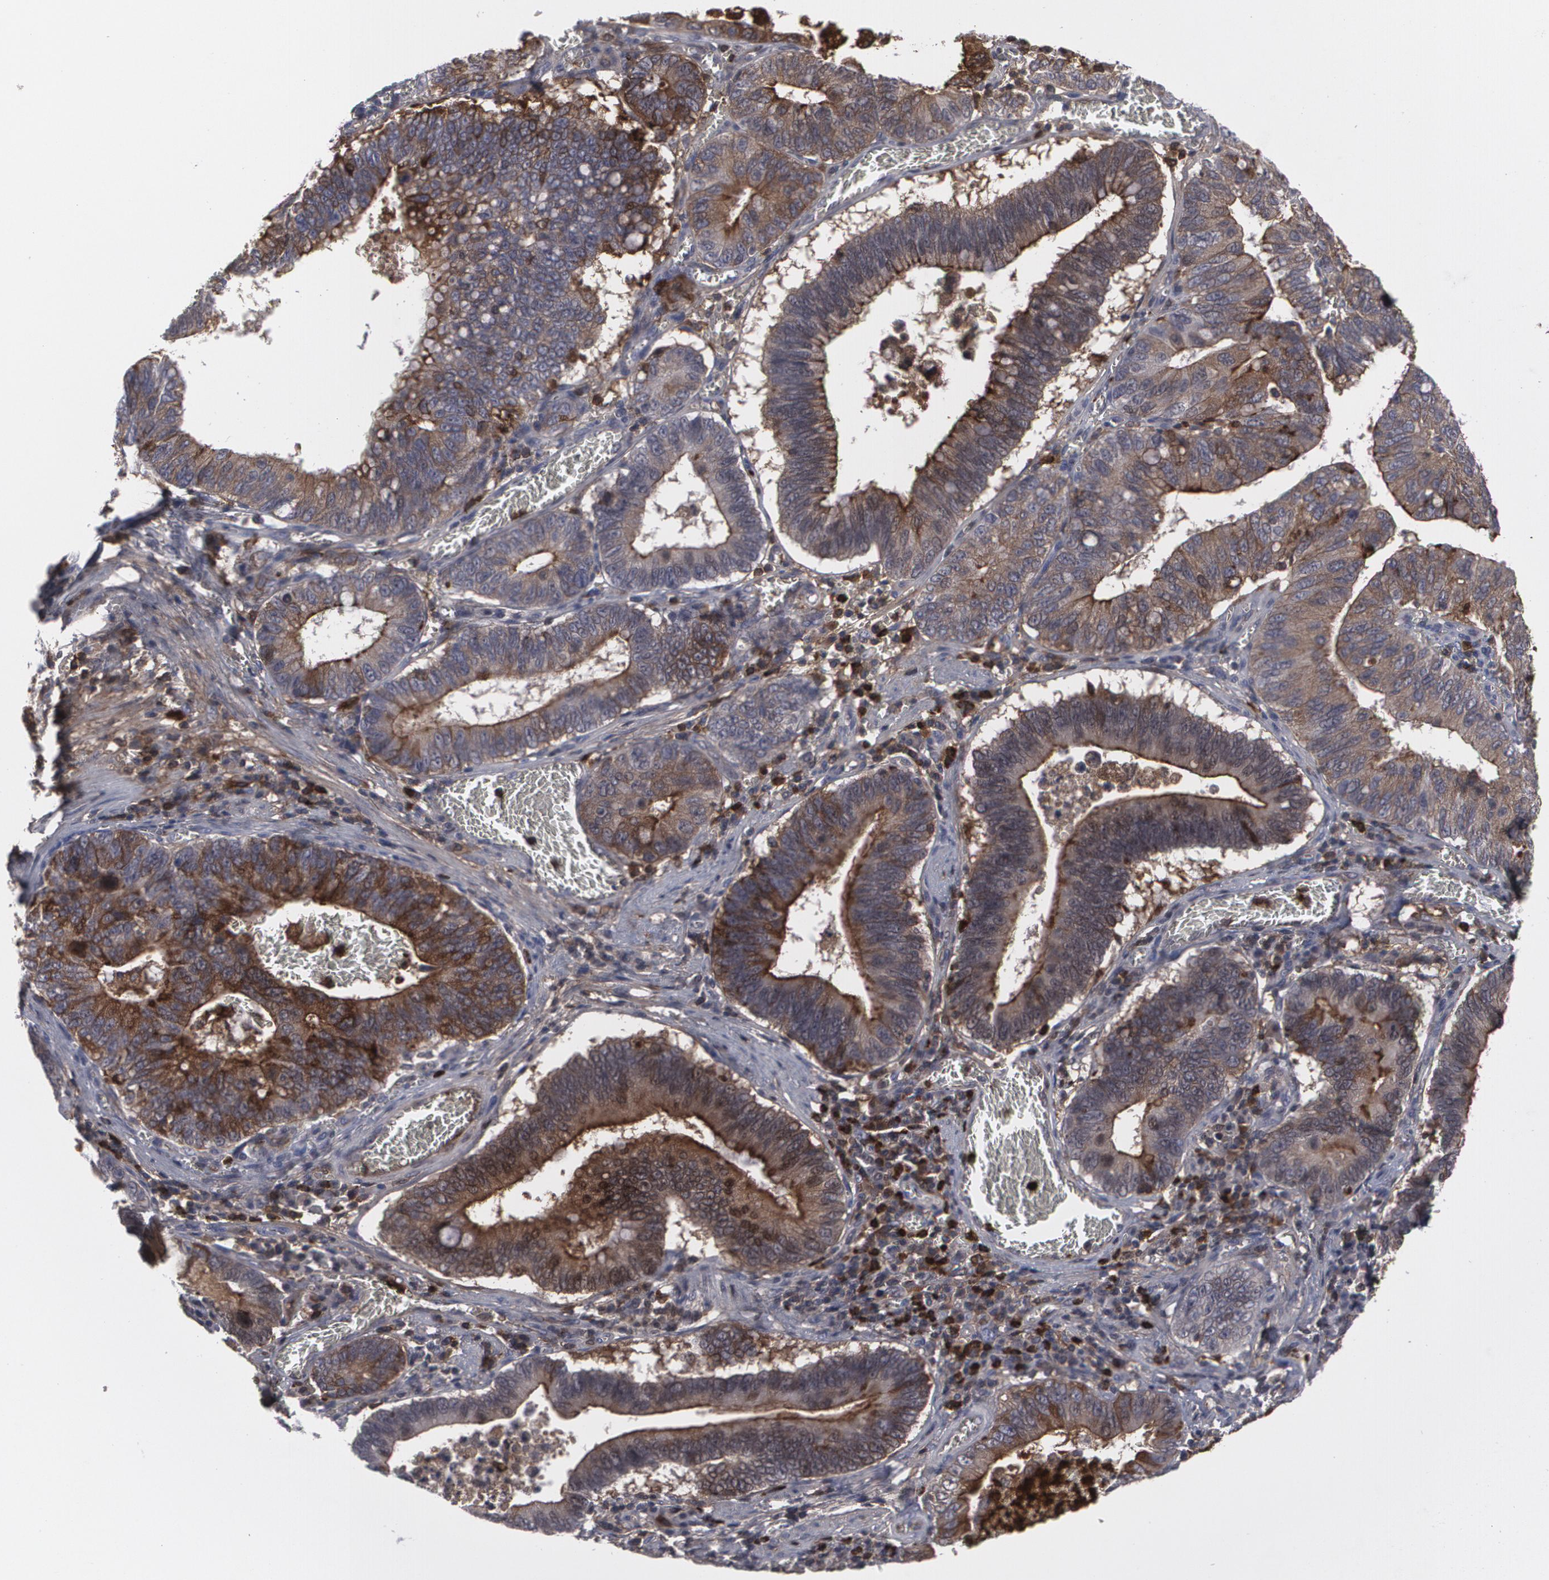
{"staining": {"intensity": "moderate", "quantity": "<25%", "location": "cytoplasmic/membranous,nuclear"}, "tissue": "stomach cancer", "cell_type": "Tumor cells", "image_type": "cancer", "snomed": [{"axis": "morphology", "description": "Adenocarcinoma, NOS"}, {"axis": "topography", "description": "Stomach"}, {"axis": "topography", "description": "Gastric cardia"}], "caption": "Stomach cancer (adenocarcinoma) tissue shows moderate cytoplasmic/membranous and nuclear expression in about <25% of tumor cells, visualized by immunohistochemistry.", "gene": "LRG1", "patient": {"sex": "male", "age": 59}}